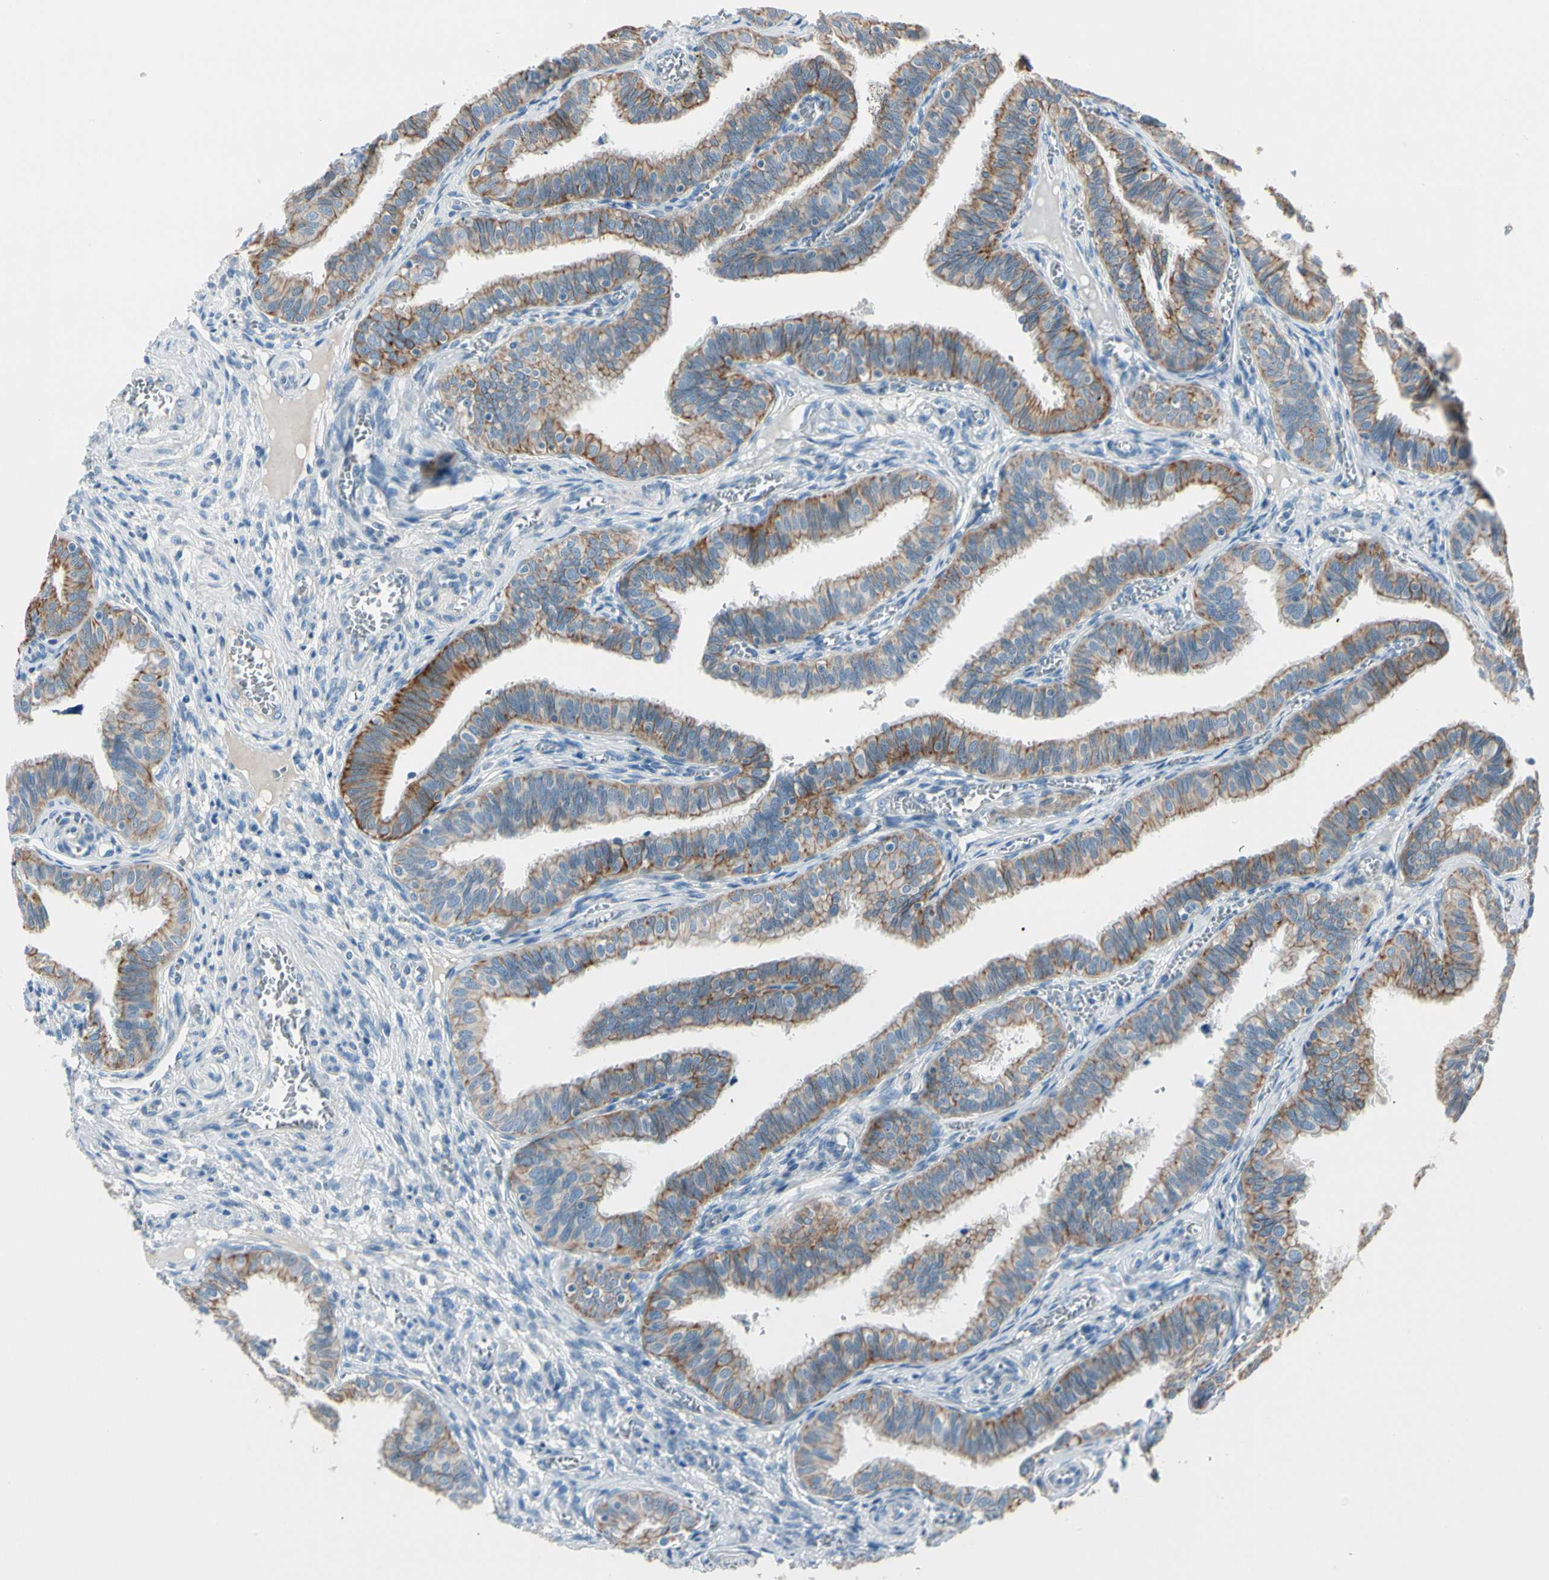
{"staining": {"intensity": "strong", "quantity": ">75%", "location": "cytoplasmic/membranous"}, "tissue": "fallopian tube", "cell_type": "Glandular cells", "image_type": "normal", "snomed": [{"axis": "morphology", "description": "Normal tissue, NOS"}, {"axis": "topography", "description": "Fallopian tube"}], "caption": "This micrograph demonstrates immunohistochemistry staining of unremarkable fallopian tube, with high strong cytoplasmic/membranous positivity in about >75% of glandular cells.", "gene": "DUSP12", "patient": {"sex": "female", "age": 46}}